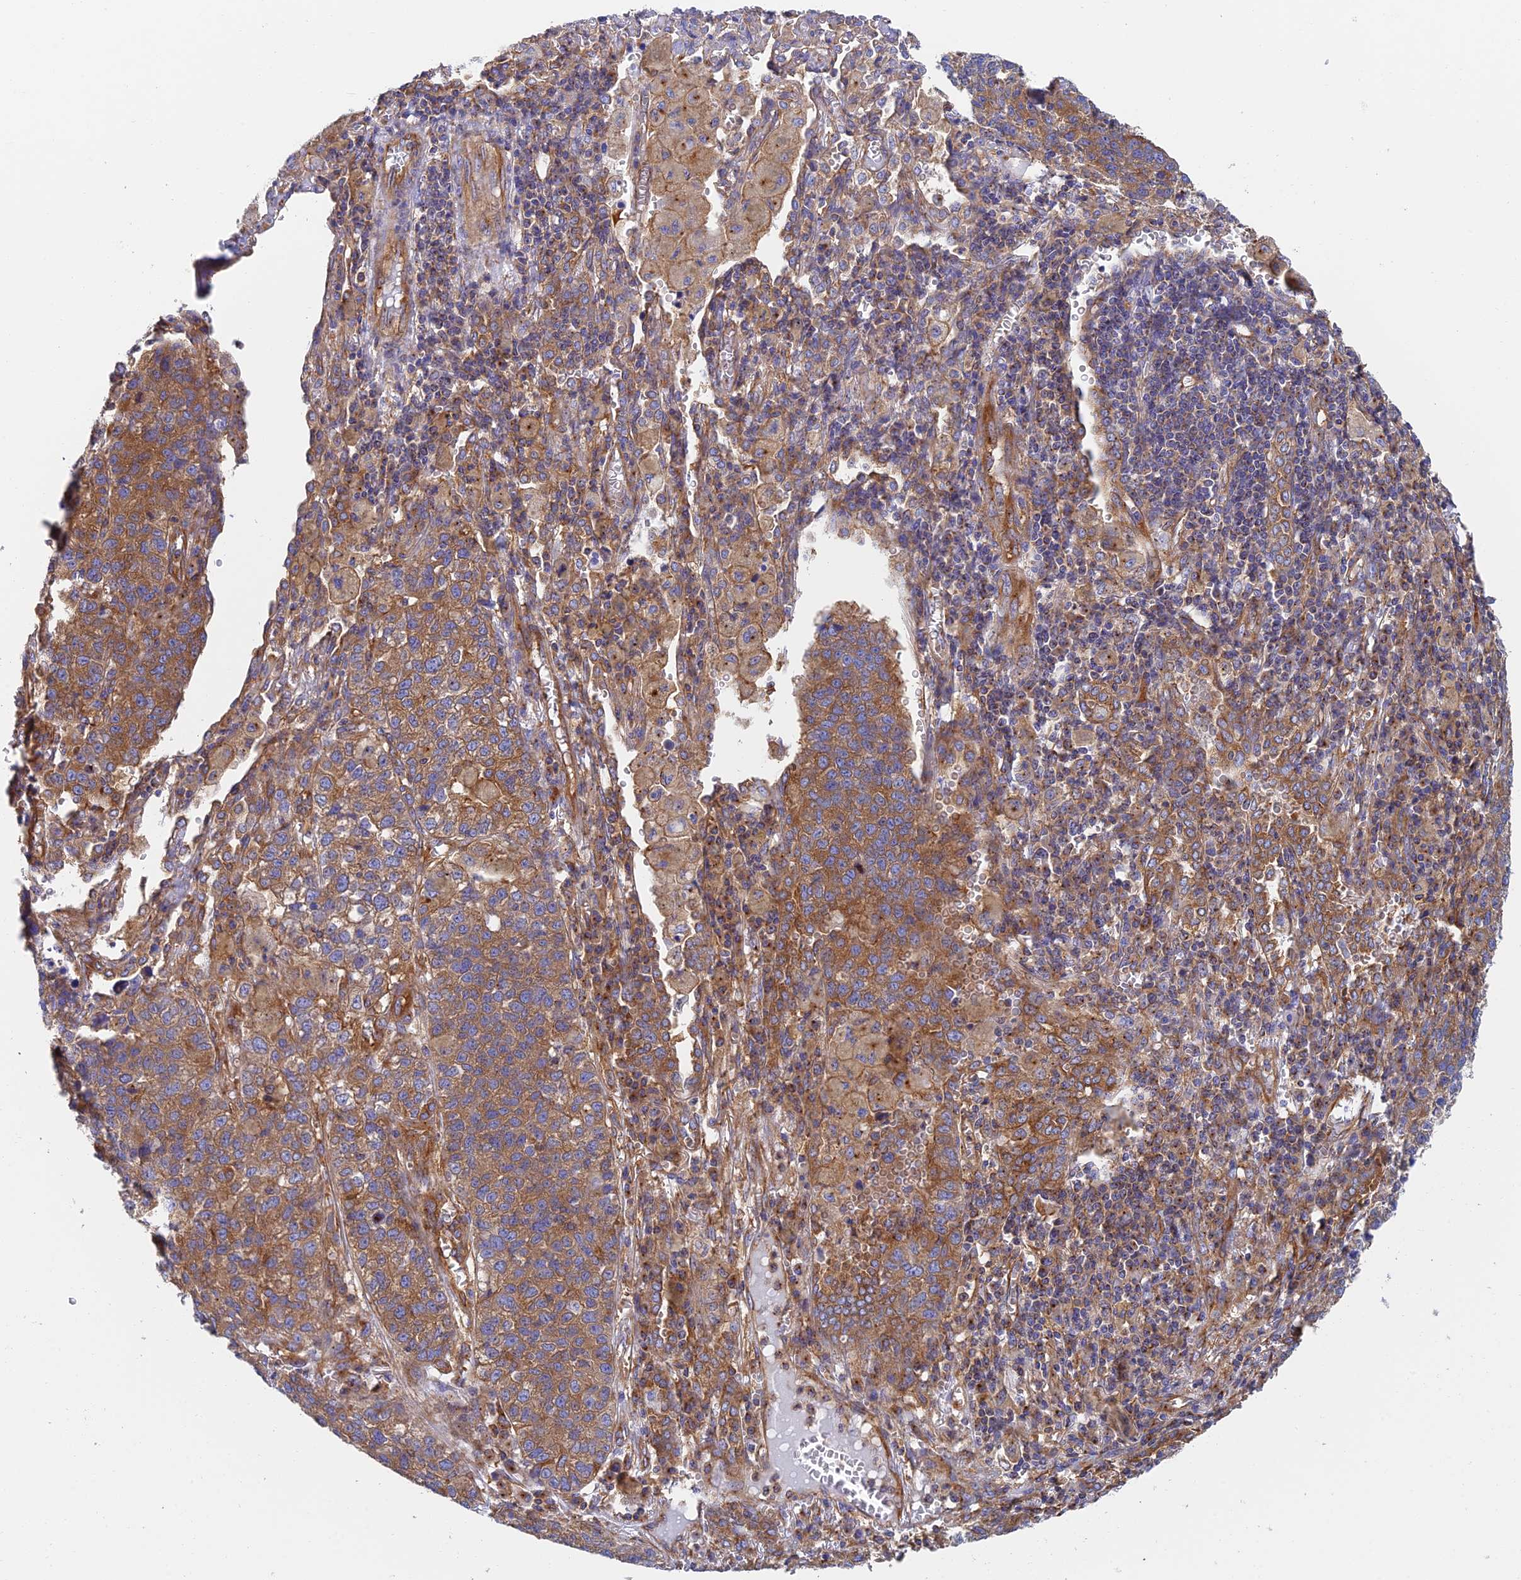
{"staining": {"intensity": "moderate", "quantity": "25%-75%", "location": "cytoplasmic/membranous"}, "tissue": "lung cancer", "cell_type": "Tumor cells", "image_type": "cancer", "snomed": [{"axis": "morphology", "description": "Adenocarcinoma, NOS"}, {"axis": "topography", "description": "Lung"}], "caption": "Lung cancer (adenocarcinoma) stained with a protein marker demonstrates moderate staining in tumor cells.", "gene": "DCTN2", "patient": {"sex": "male", "age": 49}}